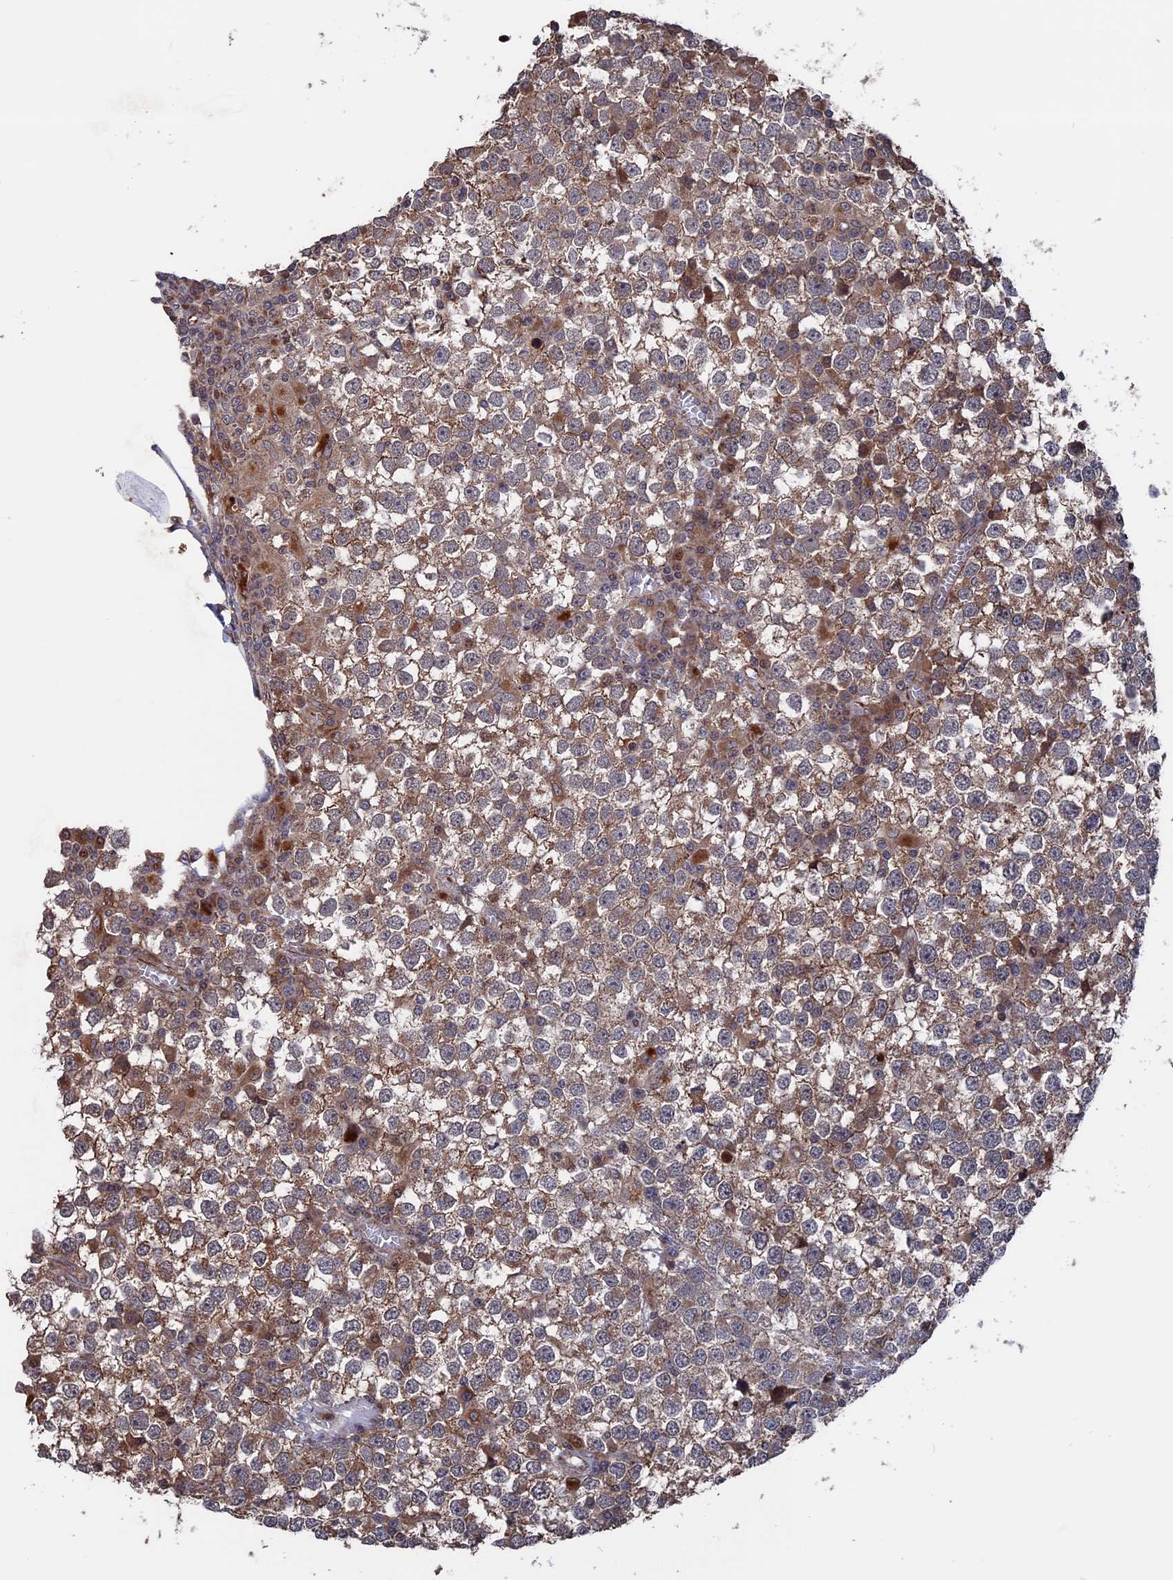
{"staining": {"intensity": "moderate", "quantity": ">75%", "location": "cytoplasmic/membranous"}, "tissue": "testis cancer", "cell_type": "Tumor cells", "image_type": "cancer", "snomed": [{"axis": "morphology", "description": "Seminoma, NOS"}, {"axis": "topography", "description": "Testis"}], "caption": "Protein expression analysis of human seminoma (testis) reveals moderate cytoplasmic/membranous positivity in approximately >75% of tumor cells.", "gene": "PLA2G15", "patient": {"sex": "male", "age": 65}}